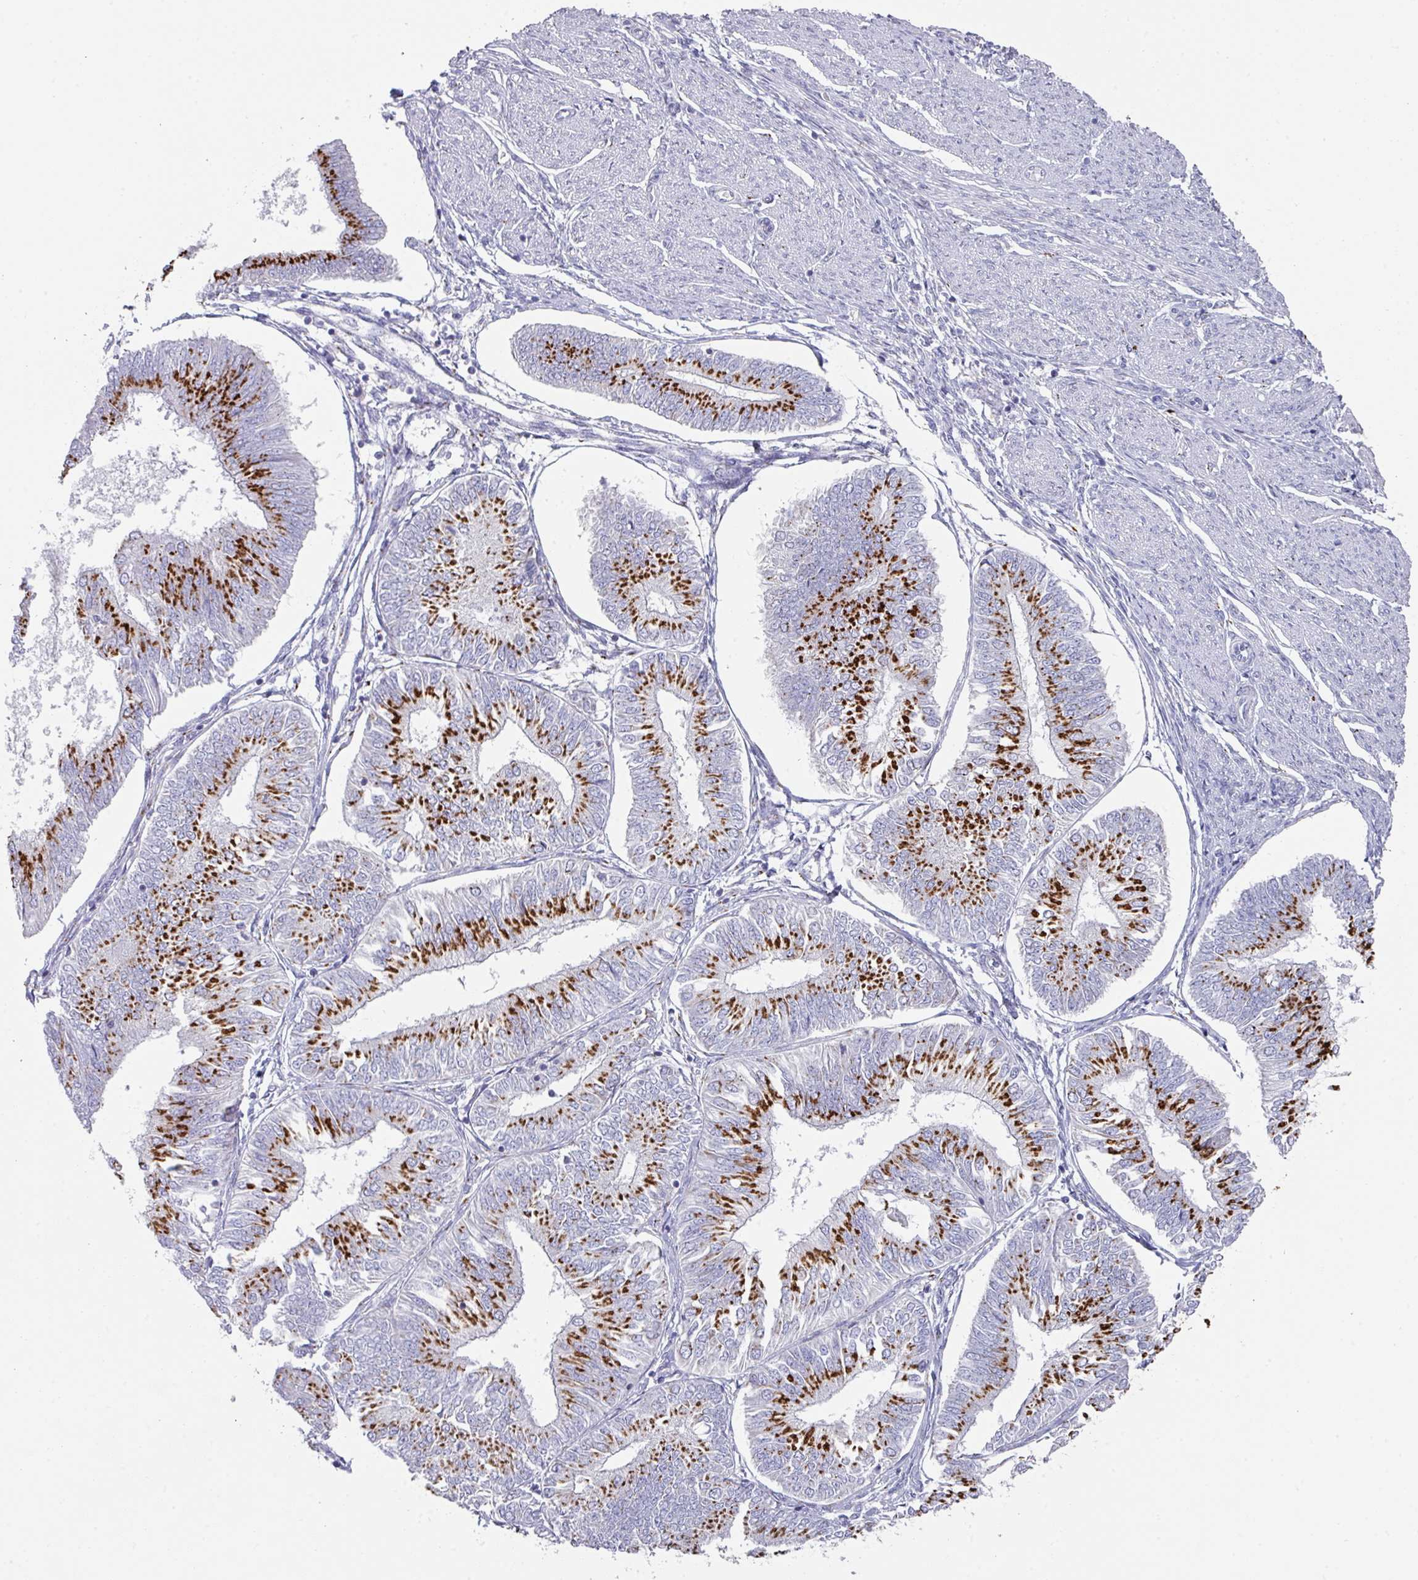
{"staining": {"intensity": "moderate", "quantity": ">75%", "location": "cytoplasmic/membranous"}, "tissue": "endometrial cancer", "cell_type": "Tumor cells", "image_type": "cancer", "snomed": [{"axis": "morphology", "description": "Adenocarcinoma, NOS"}, {"axis": "topography", "description": "Endometrium"}], "caption": "Approximately >75% of tumor cells in human adenocarcinoma (endometrial) reveal moderate cytoplasmic/membranous protein positivity as visualized by brown immunohistochemical staining.", "gene": "VKORC1L1", "patient": {"sex": "female", "age": 58}}